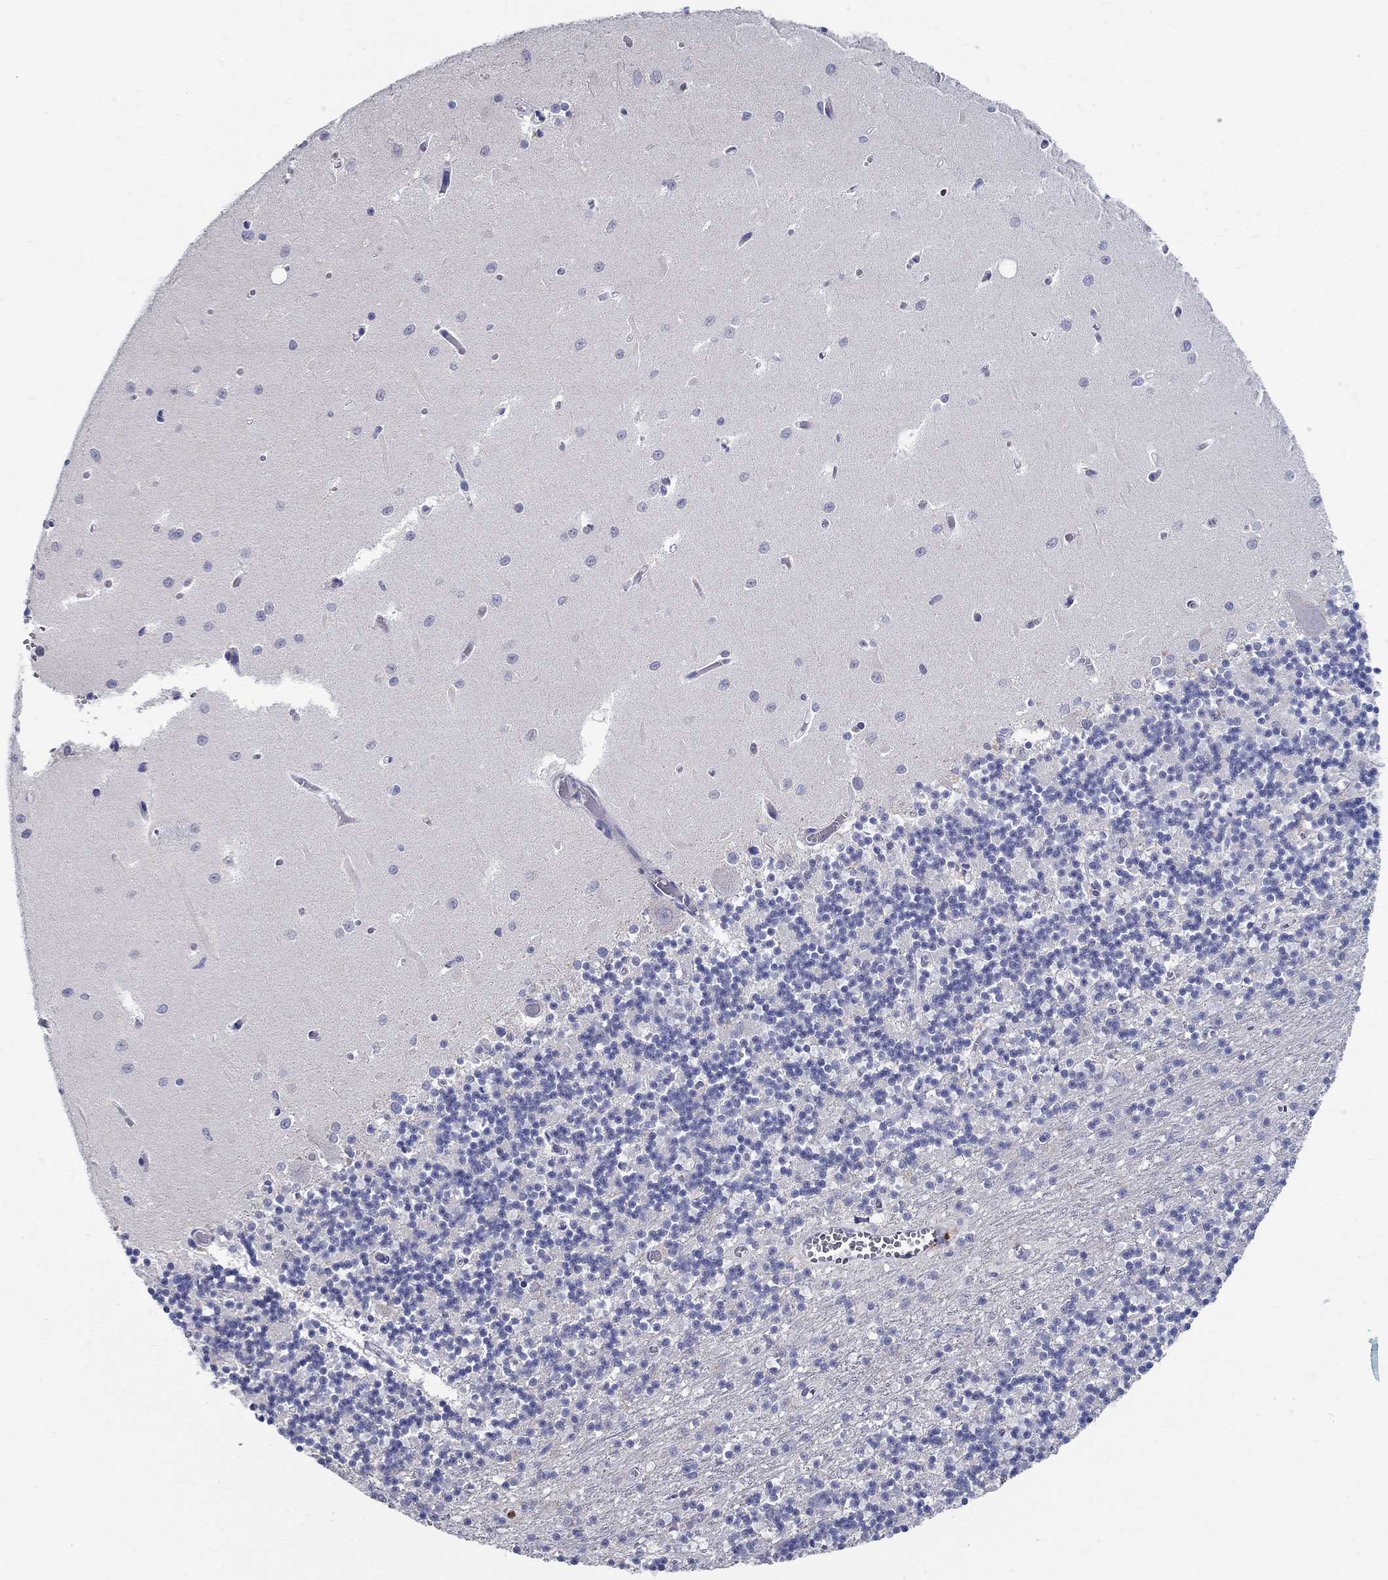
{"staining": {"intensity": "negative", "quantity": "none", "location": "none"}, "tissue": "cerebellum", "cell_type": "Cells in granular layer", "image_type": "normal", "snomed": [{"axis": "morphology", "description": "Normal tissue, NOS"}, {"axis": "topography", "description": "Cerebellum"}], "caption": "Cells in granular layer are negative for protein expression in unremarkable human cerebellum.", "gene": "QRFPR", "patient": {"sex": "female", "age": 64}}